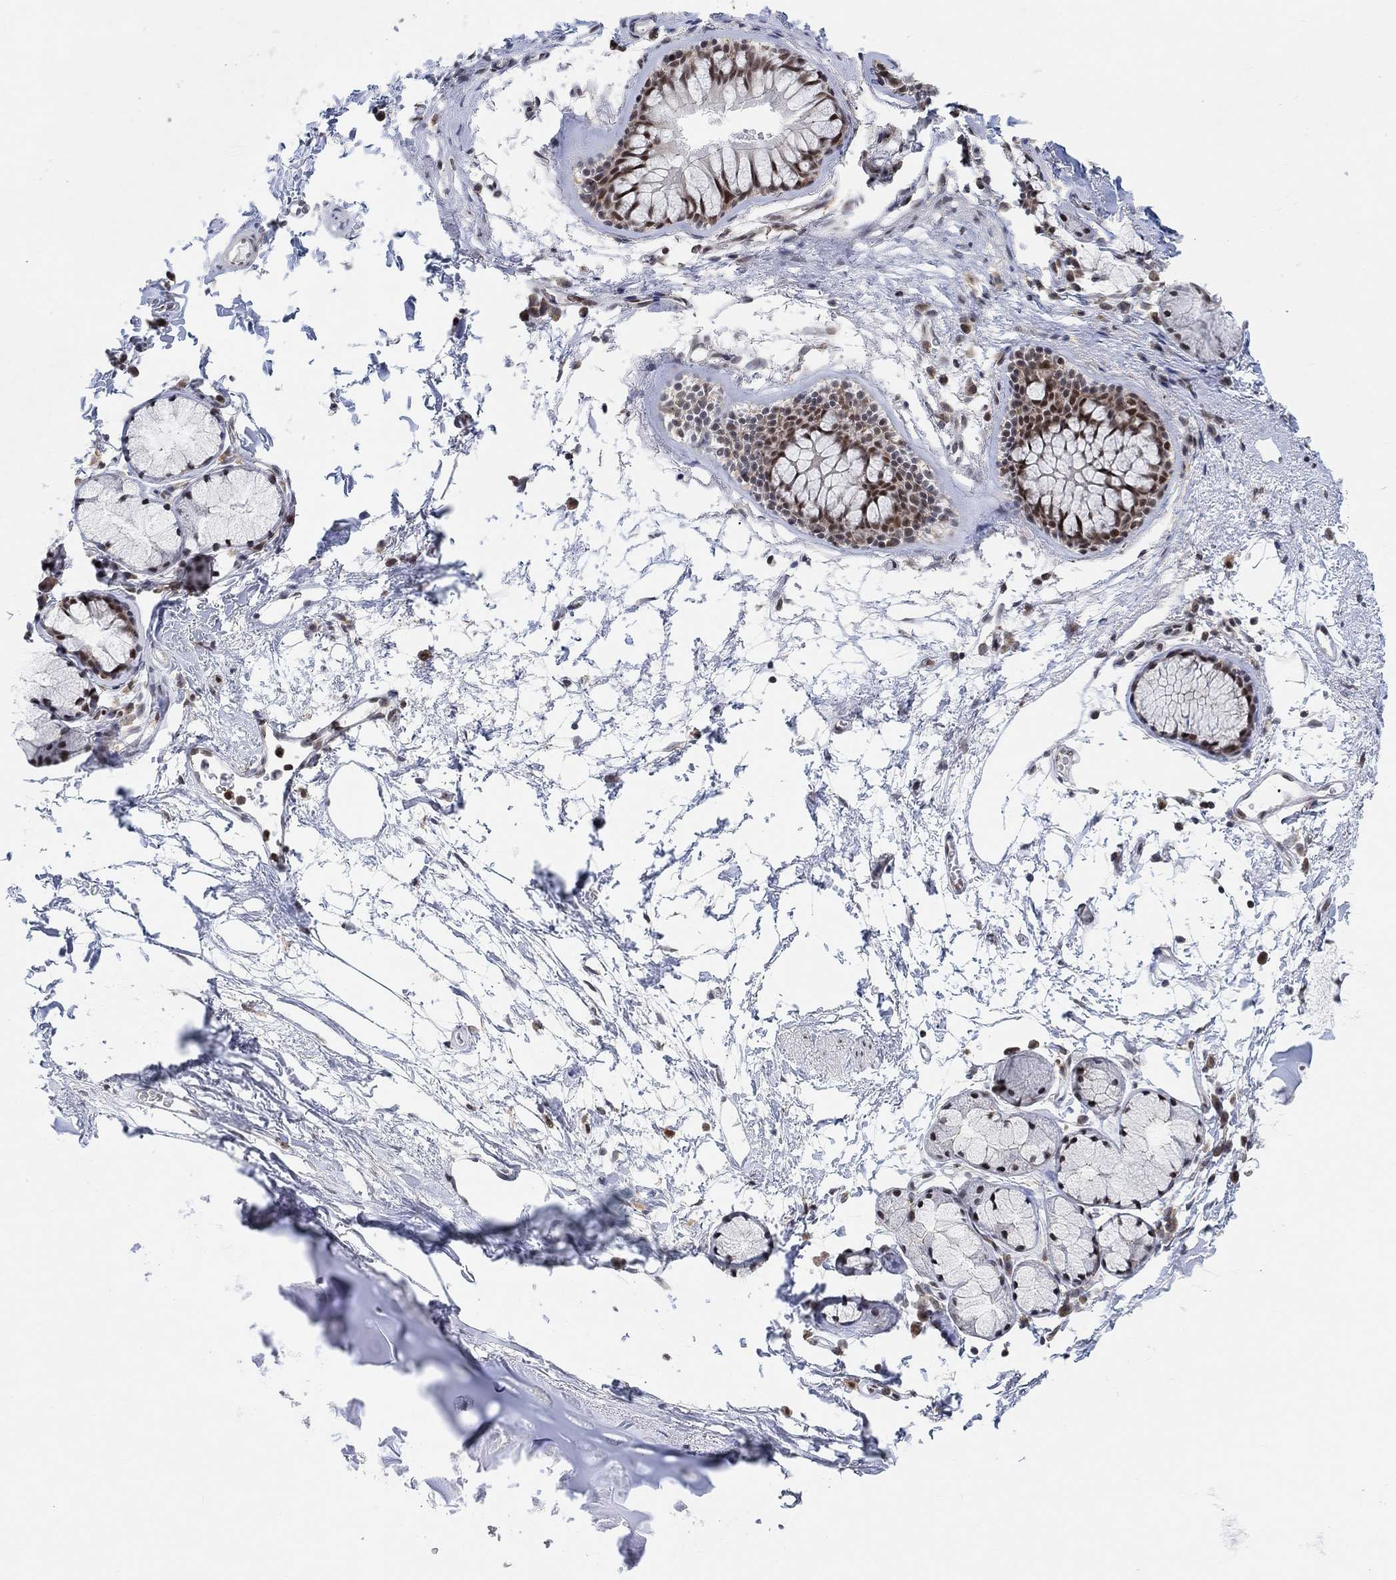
{"staining": {"intensity": "negative", "quantity": "none", "location": "none"}, "tissue": "soft tissue", "cell_type": "Chondrocytes", "image_type": "normal", "snomed": [{"axis": "morphology", "description": "Normal tissue, NOS"}, {"axis": "morphology", "description": "Squamous cell carcinoma, NOS"}, {"axis": "topography", "description": "Cartilage tissue"}, {"axis": "topography", "description": "Bronchus"}], "caption": "Chondrocytes show no significant protein expression in unremarkable soft tissue. (IHC, brightfield microscopy, high magnification).", "gene": "PWWP2B", "patient": {"sex": "male", "age": 72}}